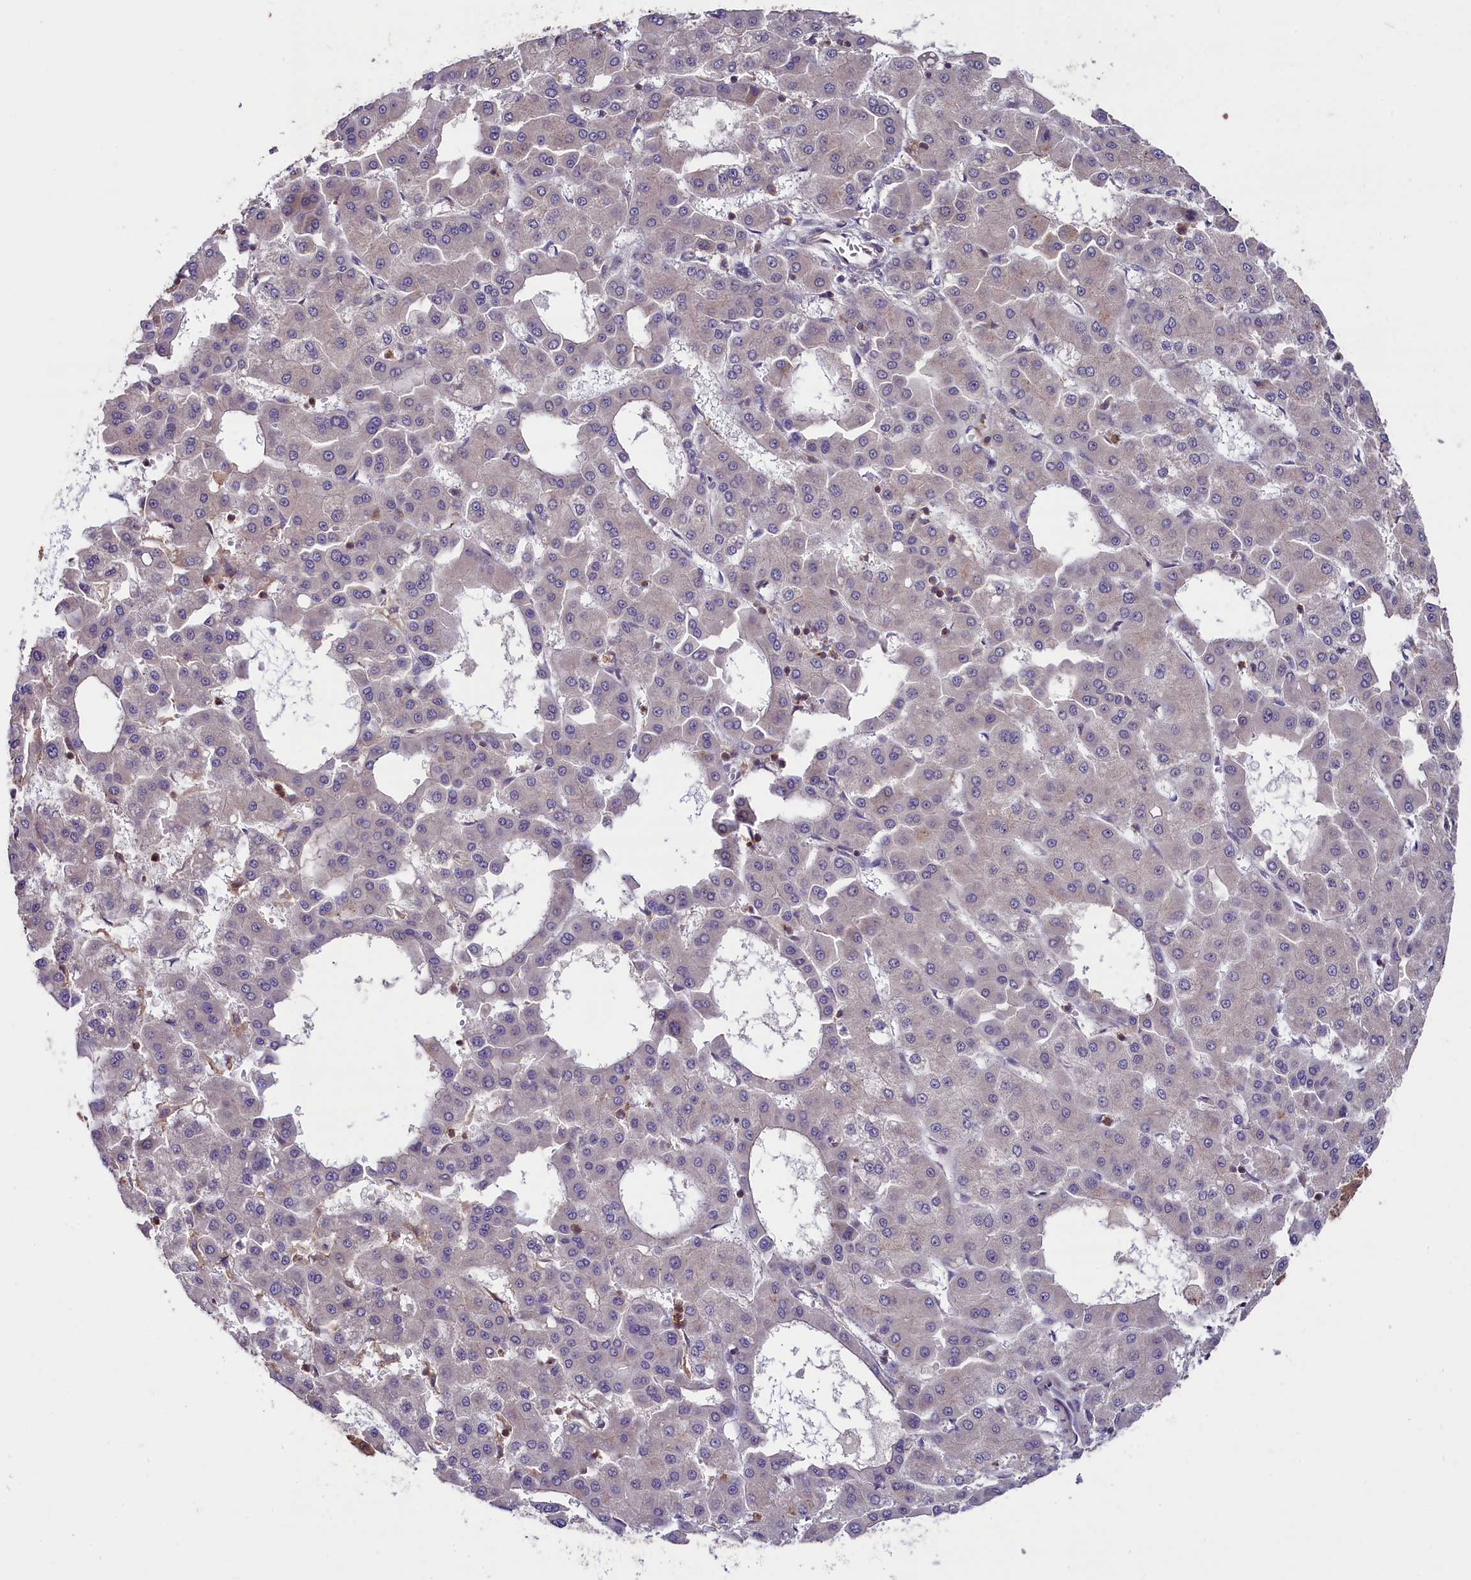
{"staining": {"intensity": "negative", "quantity": "none", "location": "none"}, "tissue": "liver cancer", "cell_type": "Tumor cells", "image_type": "cancer", "snomed": [{"axis": "morphology", "description": "Carcinoma, Hepatocellular, NOS"}, {"axis": "topography", "description": "Liver"}], "caption": "Tumor cells show no significant protein positivity in hepatocellular carcinoma (liver). (Brightfield microscopy of DAB IHC at high magnification).", "gene": "SKIDA1", "patient": {"sex": "male", "age": 47}}